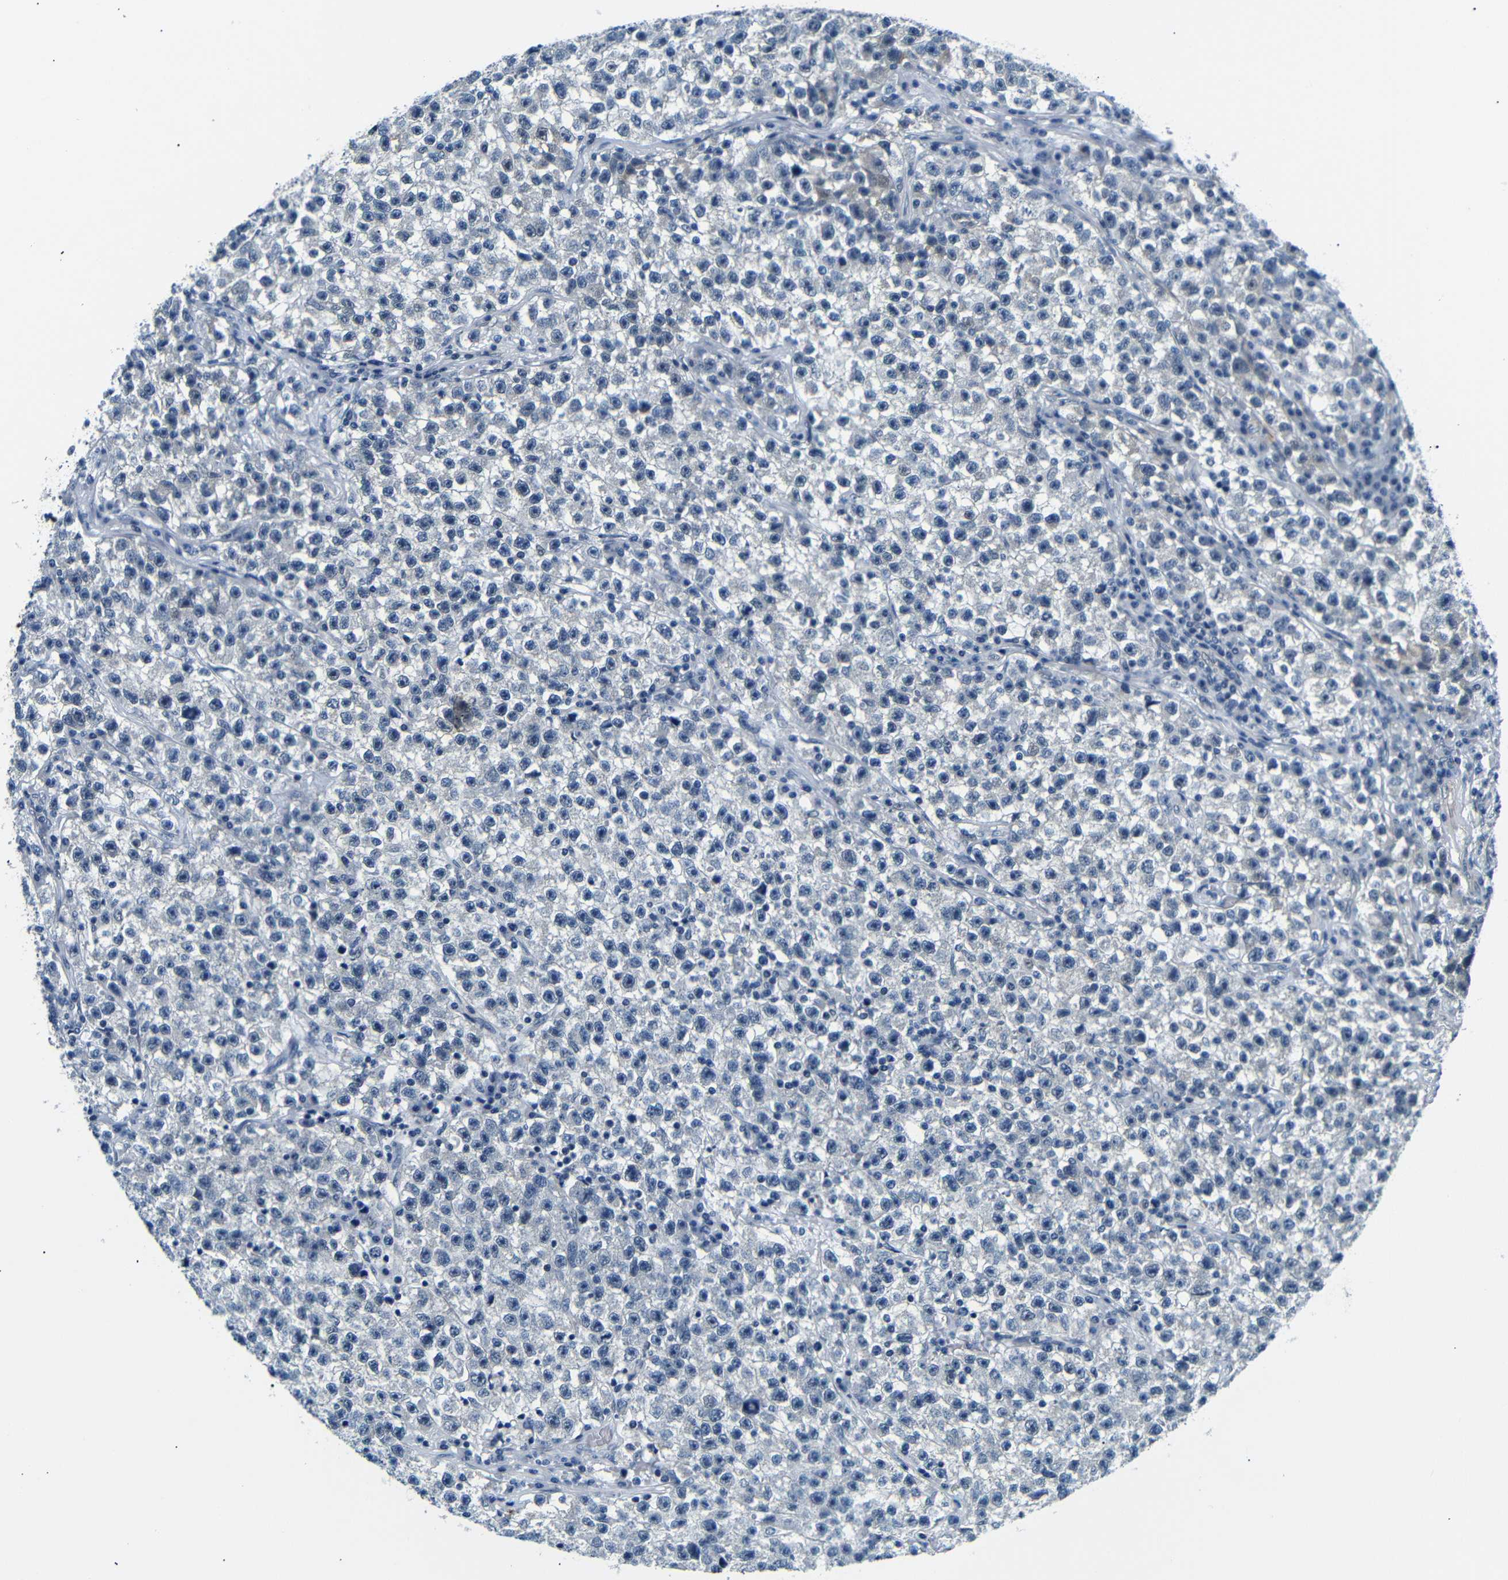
{"staining": {"intensity": "negative", "quantity": "none", "location": "none"}, "tissue": "testis cancer", "cell_type": "Tumor cells", "image_type": "cancer", "snomed": [{"axis": "morphology", "description": "Seminoma, NOS"}, {"axis": "topography", "description": "Testis"}], "caption": "An image of human testis cancer (seminoma) is negative for staining in tumor cells.", "gene": "TAFA1", "patient": {"sex": "male", "age": 22}}